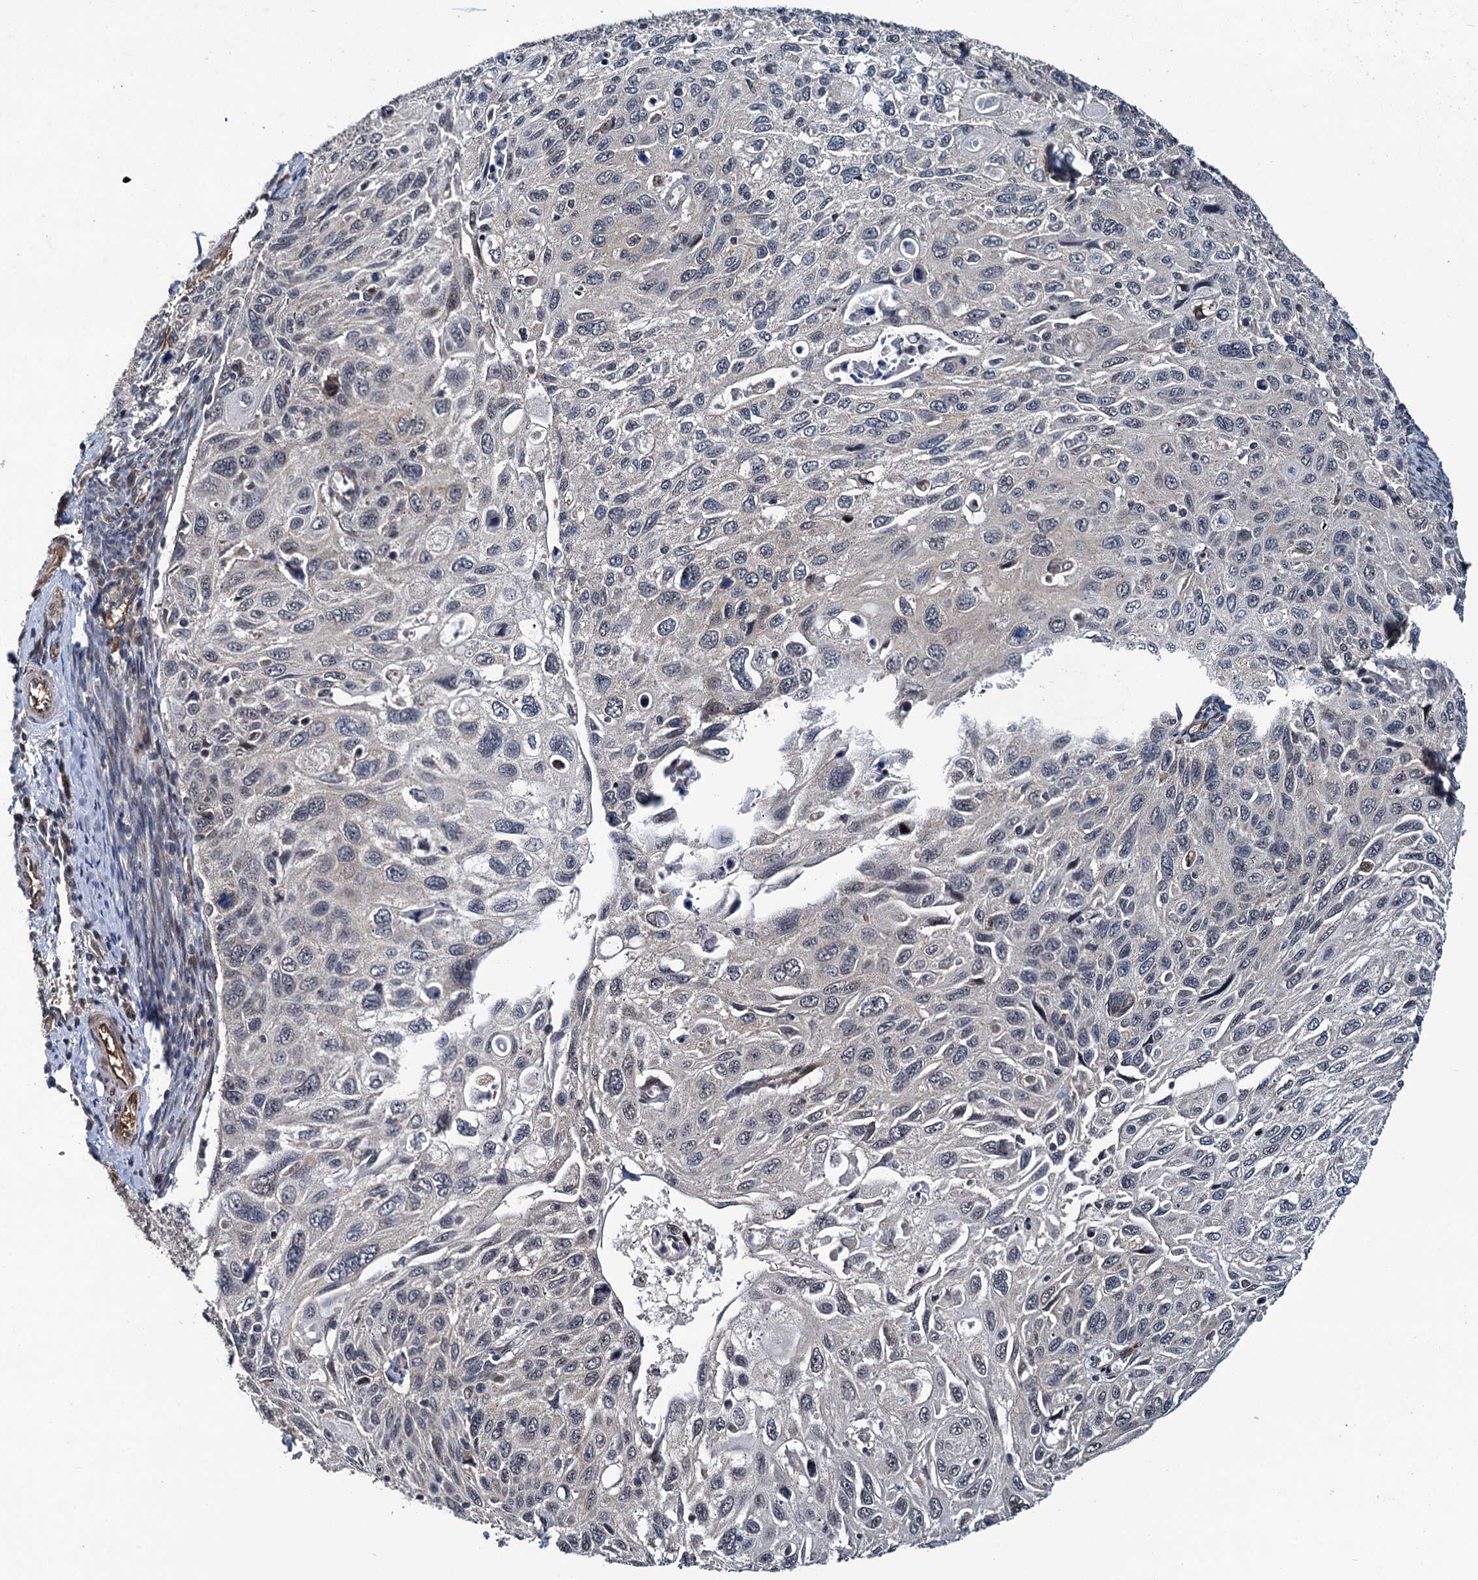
{"staining": {"intensity": "negative", "quantity": "none", "location": "none"}, "tissue": "cervical cancer", "cell_type": "Tumor cells", "image_type": "cancer", "snomed": [{"axis": "morphology", "description": "Squamous cell carcinoma, NOS"}, {"axis": "topography", "description": "Cervix"}], "caption": "Immunohistochemistry (IHC) of human squamous cell carcinoma (cervical) reveals no staining in tumor cells.", "gene": "ARHGAP42", "patient": {"sex": "female", "age": 70}}